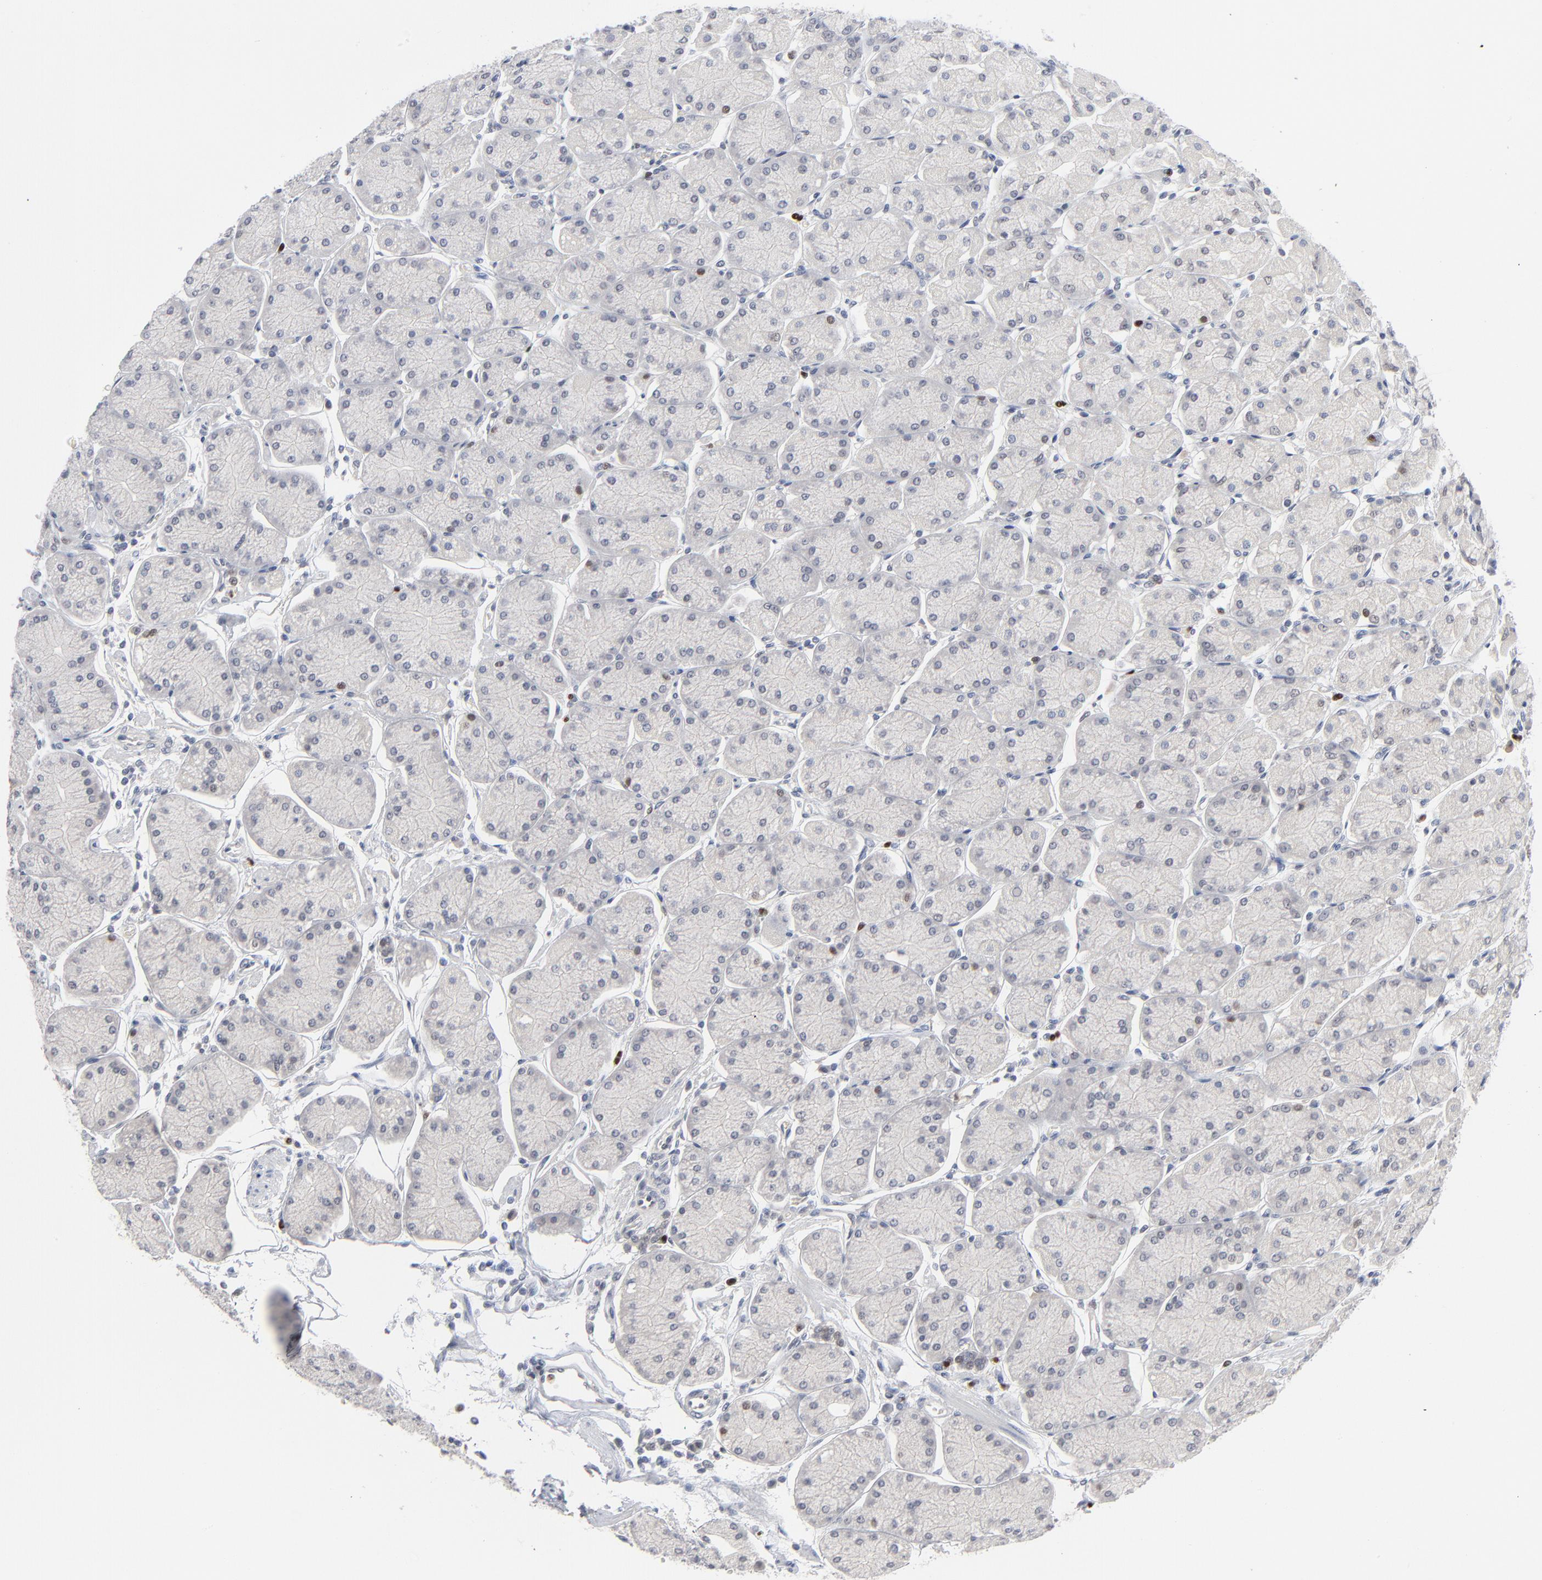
{"staining": {"intensity": "negative", "quantity": "none", "location": "none"}, "tissue": "stomach", "cell_type": "Glandular cells", "image_type": "normal", "snomed": [{"axis": "morphology", "description": "Normal tissue, NOS"}, {"axis": "topography", "description": "Stomach, upper"}, {"axis": "topography", "description": "Stomach"}], "caption": "Immunohistochemistry histopathology image of unremarkable stomach stained for a protein (brown), which displays no expression in glandular cells.", "gene": "FOXN2", "patient": {"sex": "male", "age": 76}}